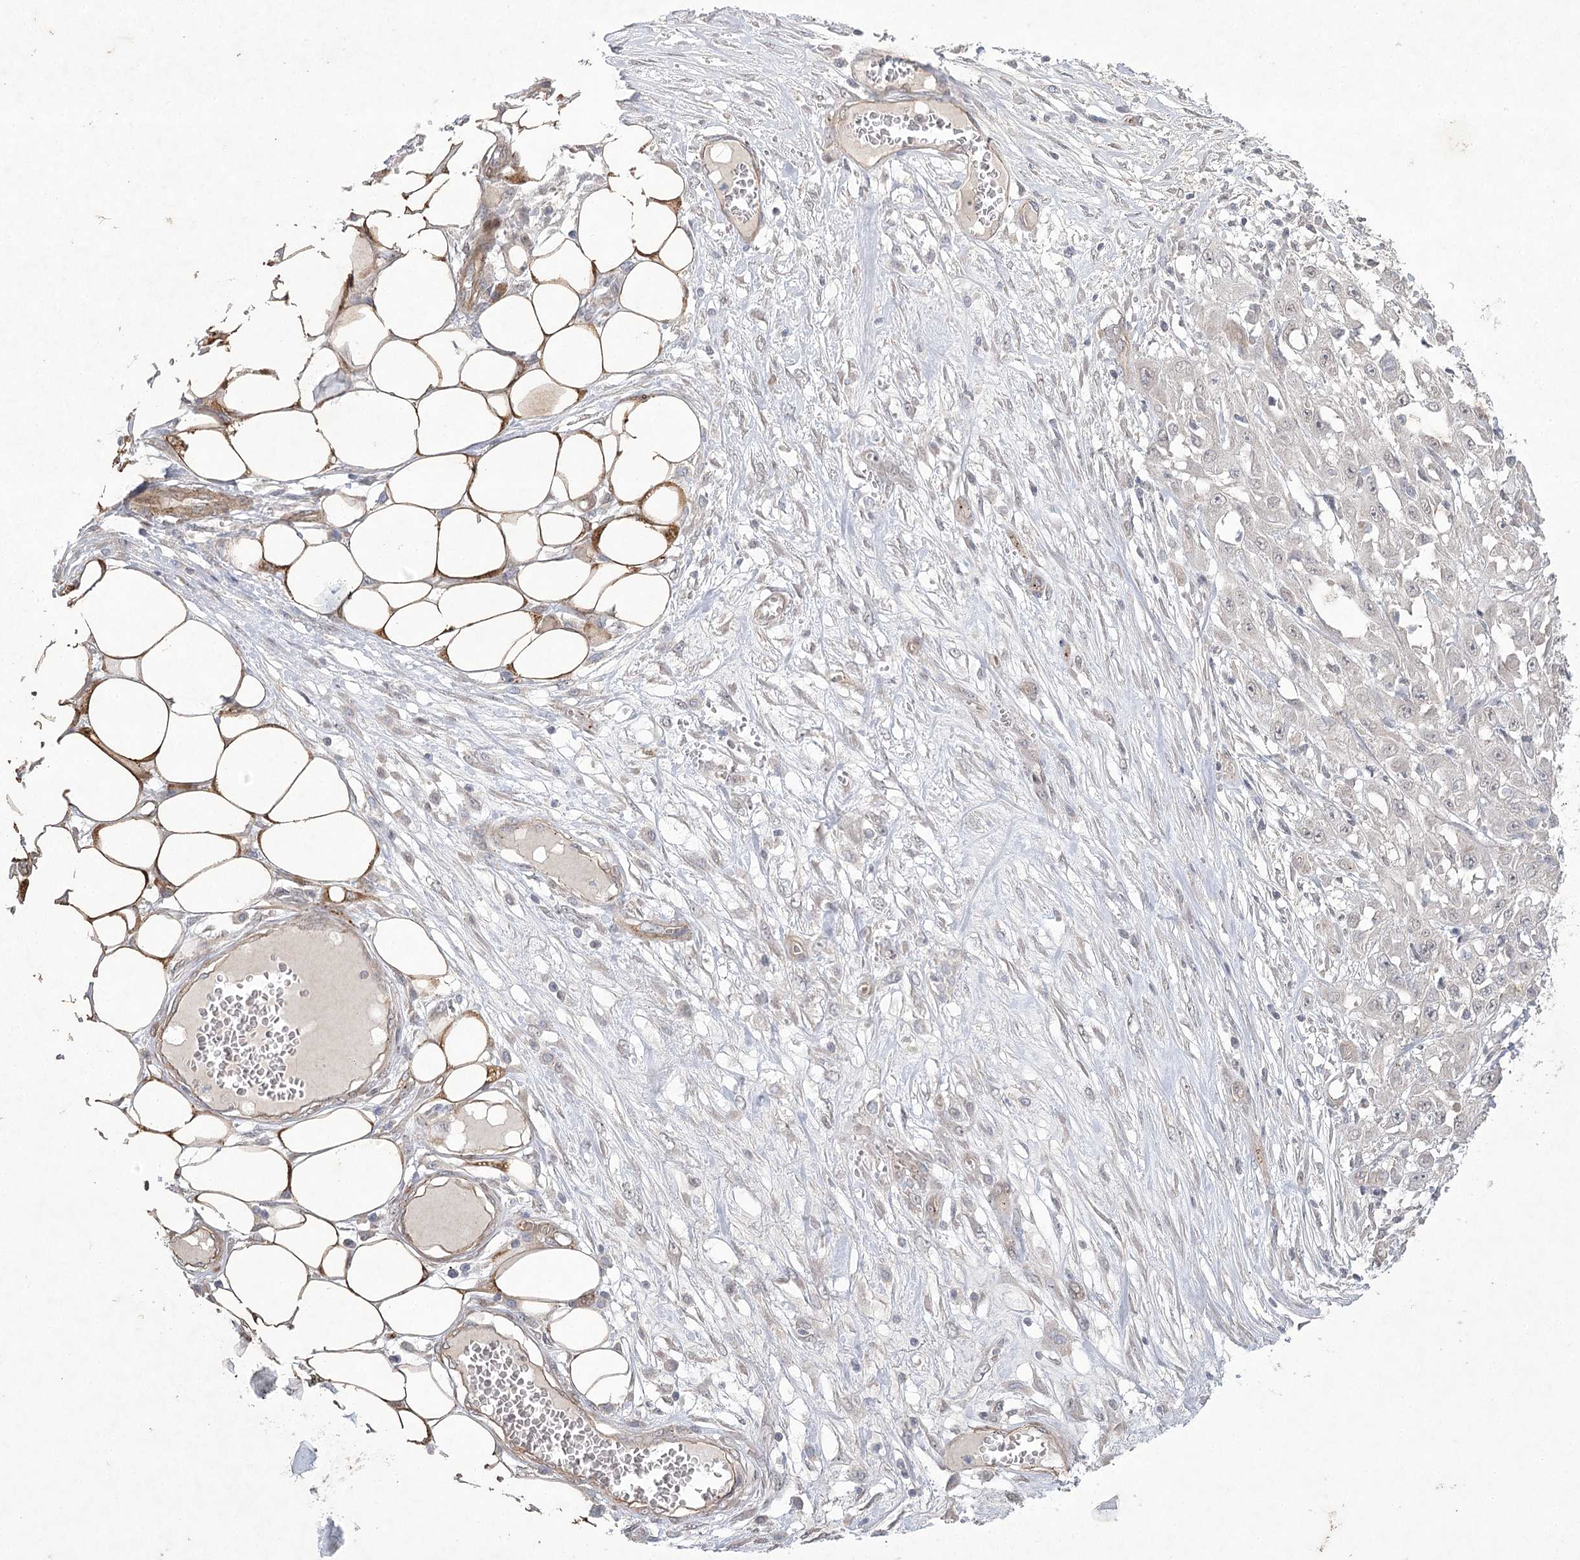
{"staining": {"intensity": "negative", "quantity": "none", "location": "none"}, "tissue": "skin cancer", "cell_type": "Tumor cells", "image_type": "cancer", "snomed": [{"axis": "morphology", "description": "Squamous cell carcinoma, NOS"}, {"axis": "morphology", "description": "Squamous cell carcinoma, metastatic, NOS"}, {"axis": "topography", "description": "Skin"}, {"axis": "topography", "description": "Lymph node"}], "caption": "Image shows no protein positivity in tumor cells of skin cancer (metastatic squamous cell carcinoma) tissue.", "gene": "AMTN", "patient": {"sex": "male", "age": 75}}